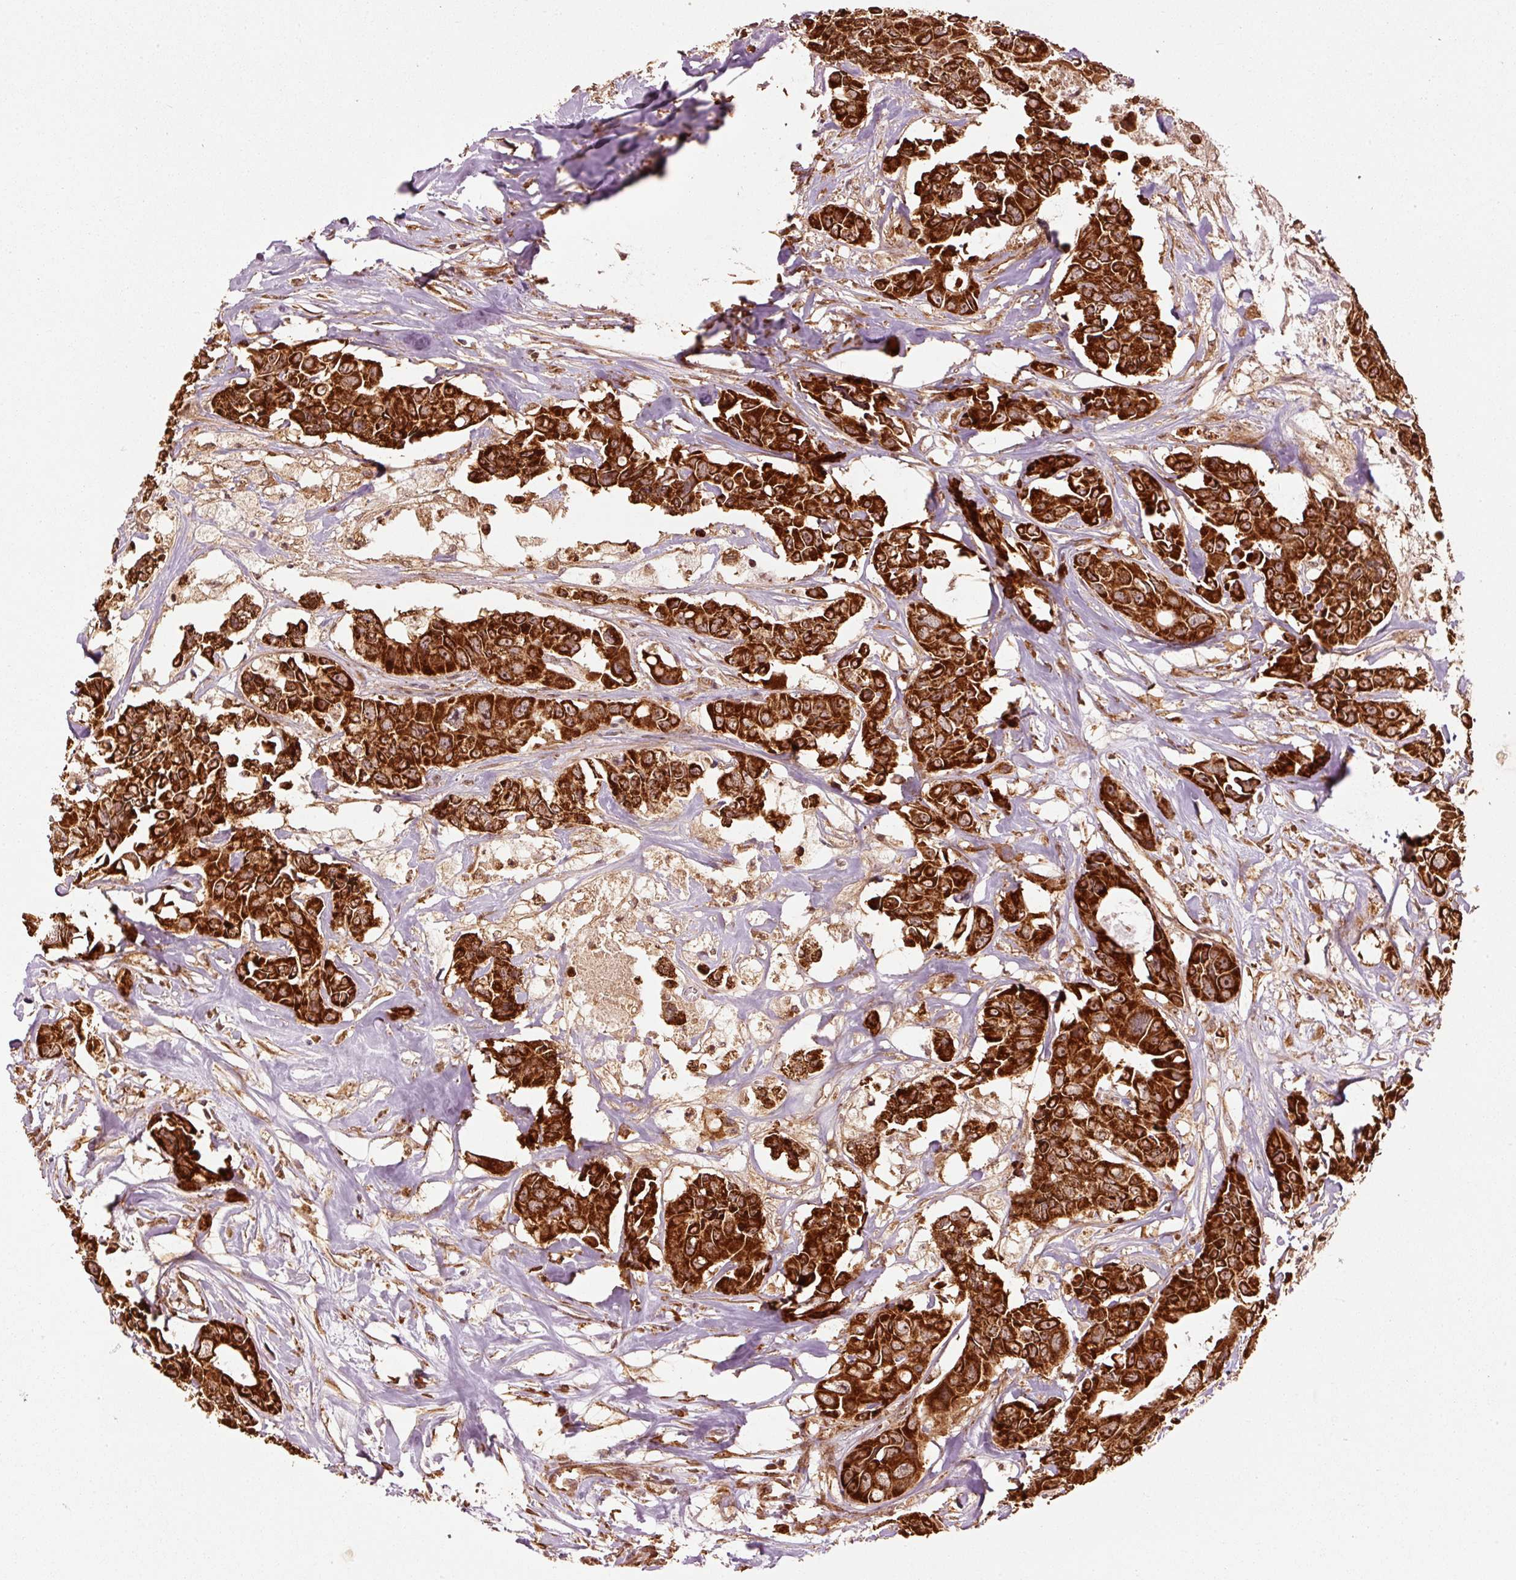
{"staining": {"intensity": "strong", "quantity": ">75%", "location": "cytoplasmic/membranous"}, "tissue": "colorectal cancer", "cell_type": "Tumor cells", "image_type": "cancer", "snomed": [{"axis": "morphology", "description": "Adenocarcinoma, NOS"}, {"axis": "topography", "description": "Rectum"}], "caption": "The immunohistochemical stain highlights strong cytoplasmic/membranous expression in tumor cells of adenocarcinoma (colorectal) tissue.", "gene": "MRPL16", "patient": {"sex": "male", "age": 87}}